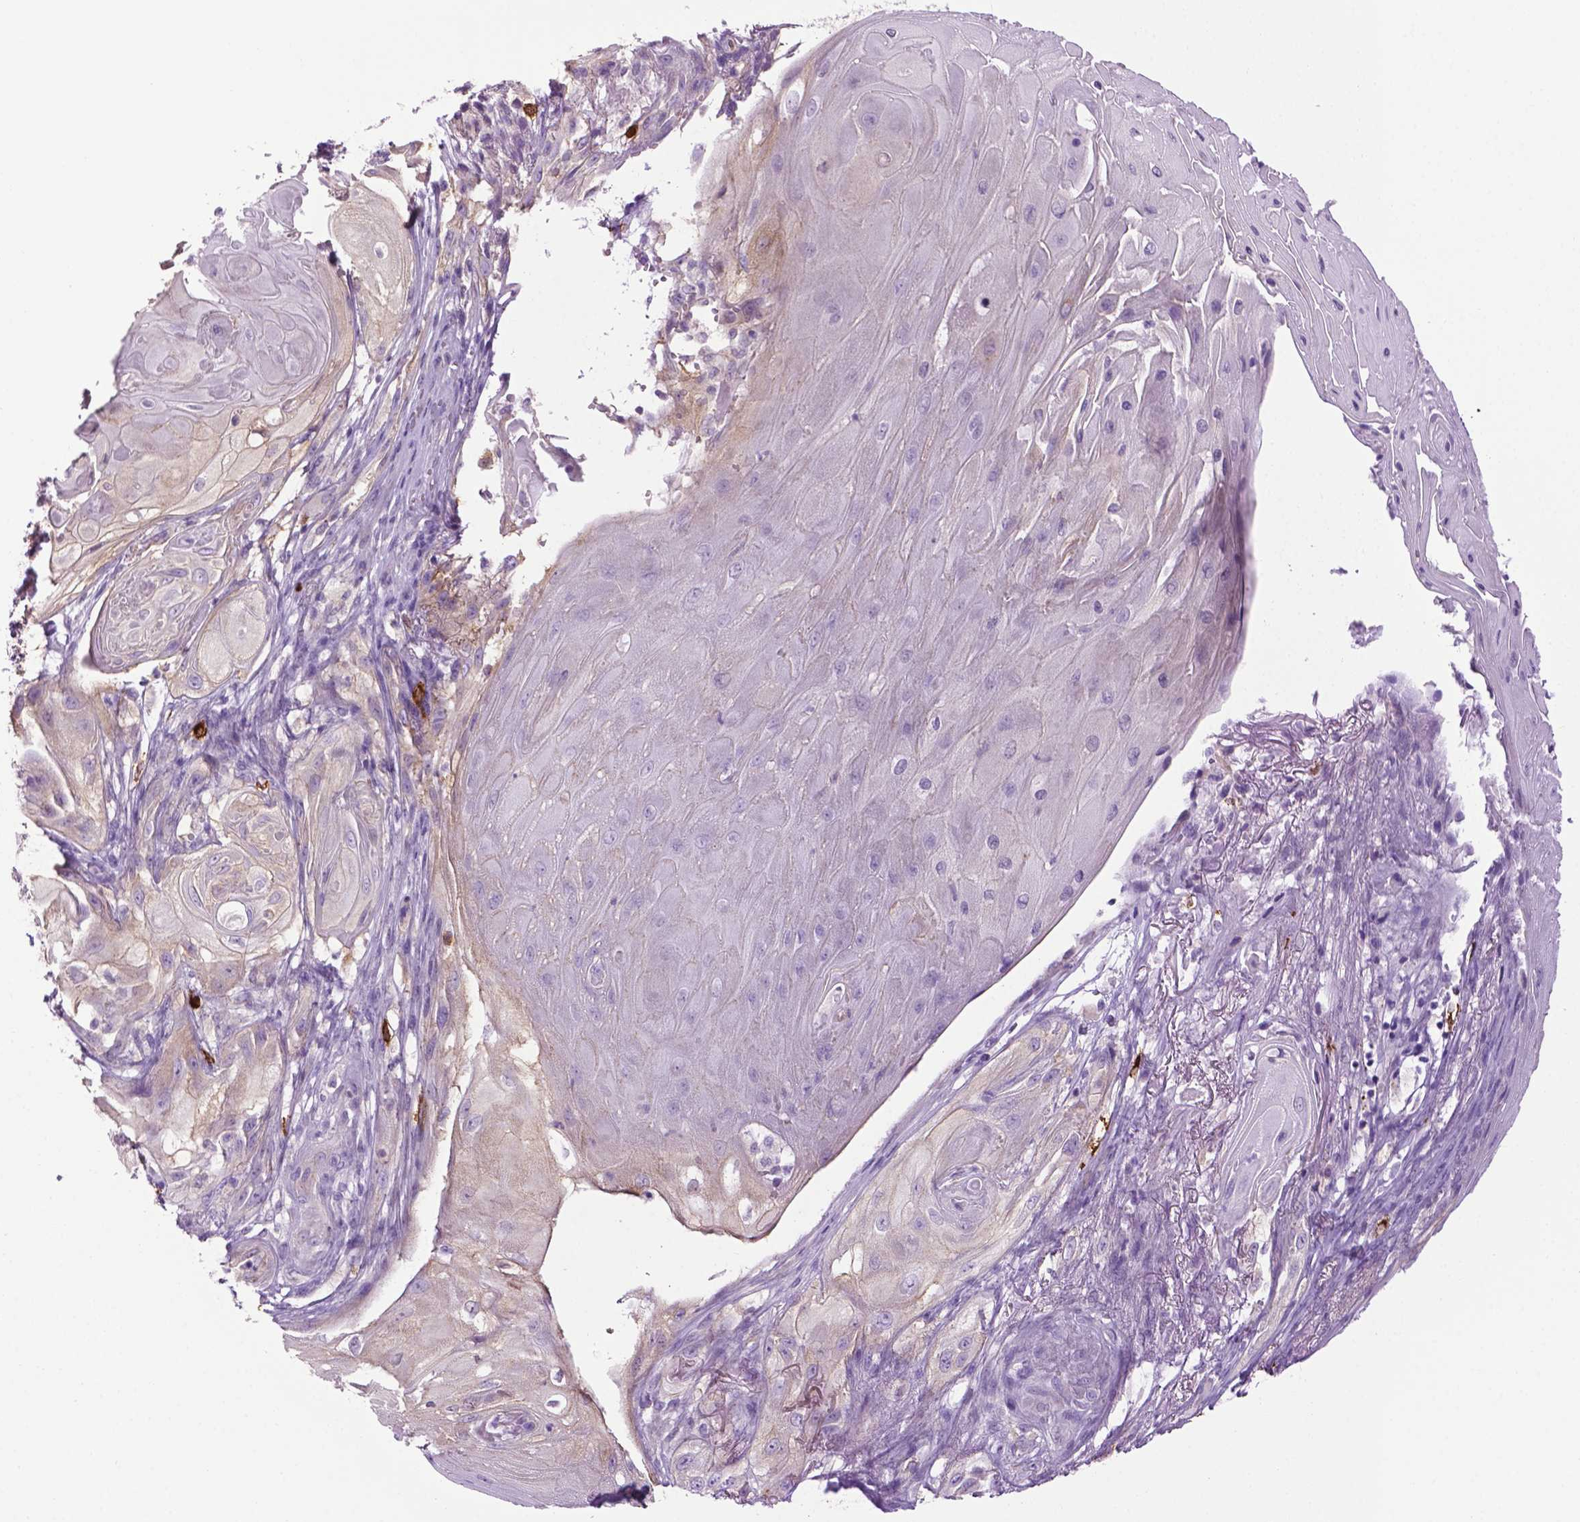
{"staining": {"intensity": "negative", "quantity": "none", "location": "none"}, "tissue": "skin cancer", "cell_type": "Tumor cells", "image_type": "cancer", "snomed": [{"axis": "morphology", "description": "Squamous cell carcinoma, NOS"}, {"axis": "topography", "description": "Skin"}], "caption": "Immunohistochemistry histopathology image of neoplastic tissue: skin cancer stained with DAB (3,3'-diaminobenzidine) demonstrates no significant protein staining in tumor cells.", "gene": "SPECC1L", "patient": {"sex": "male", "age": 62}}